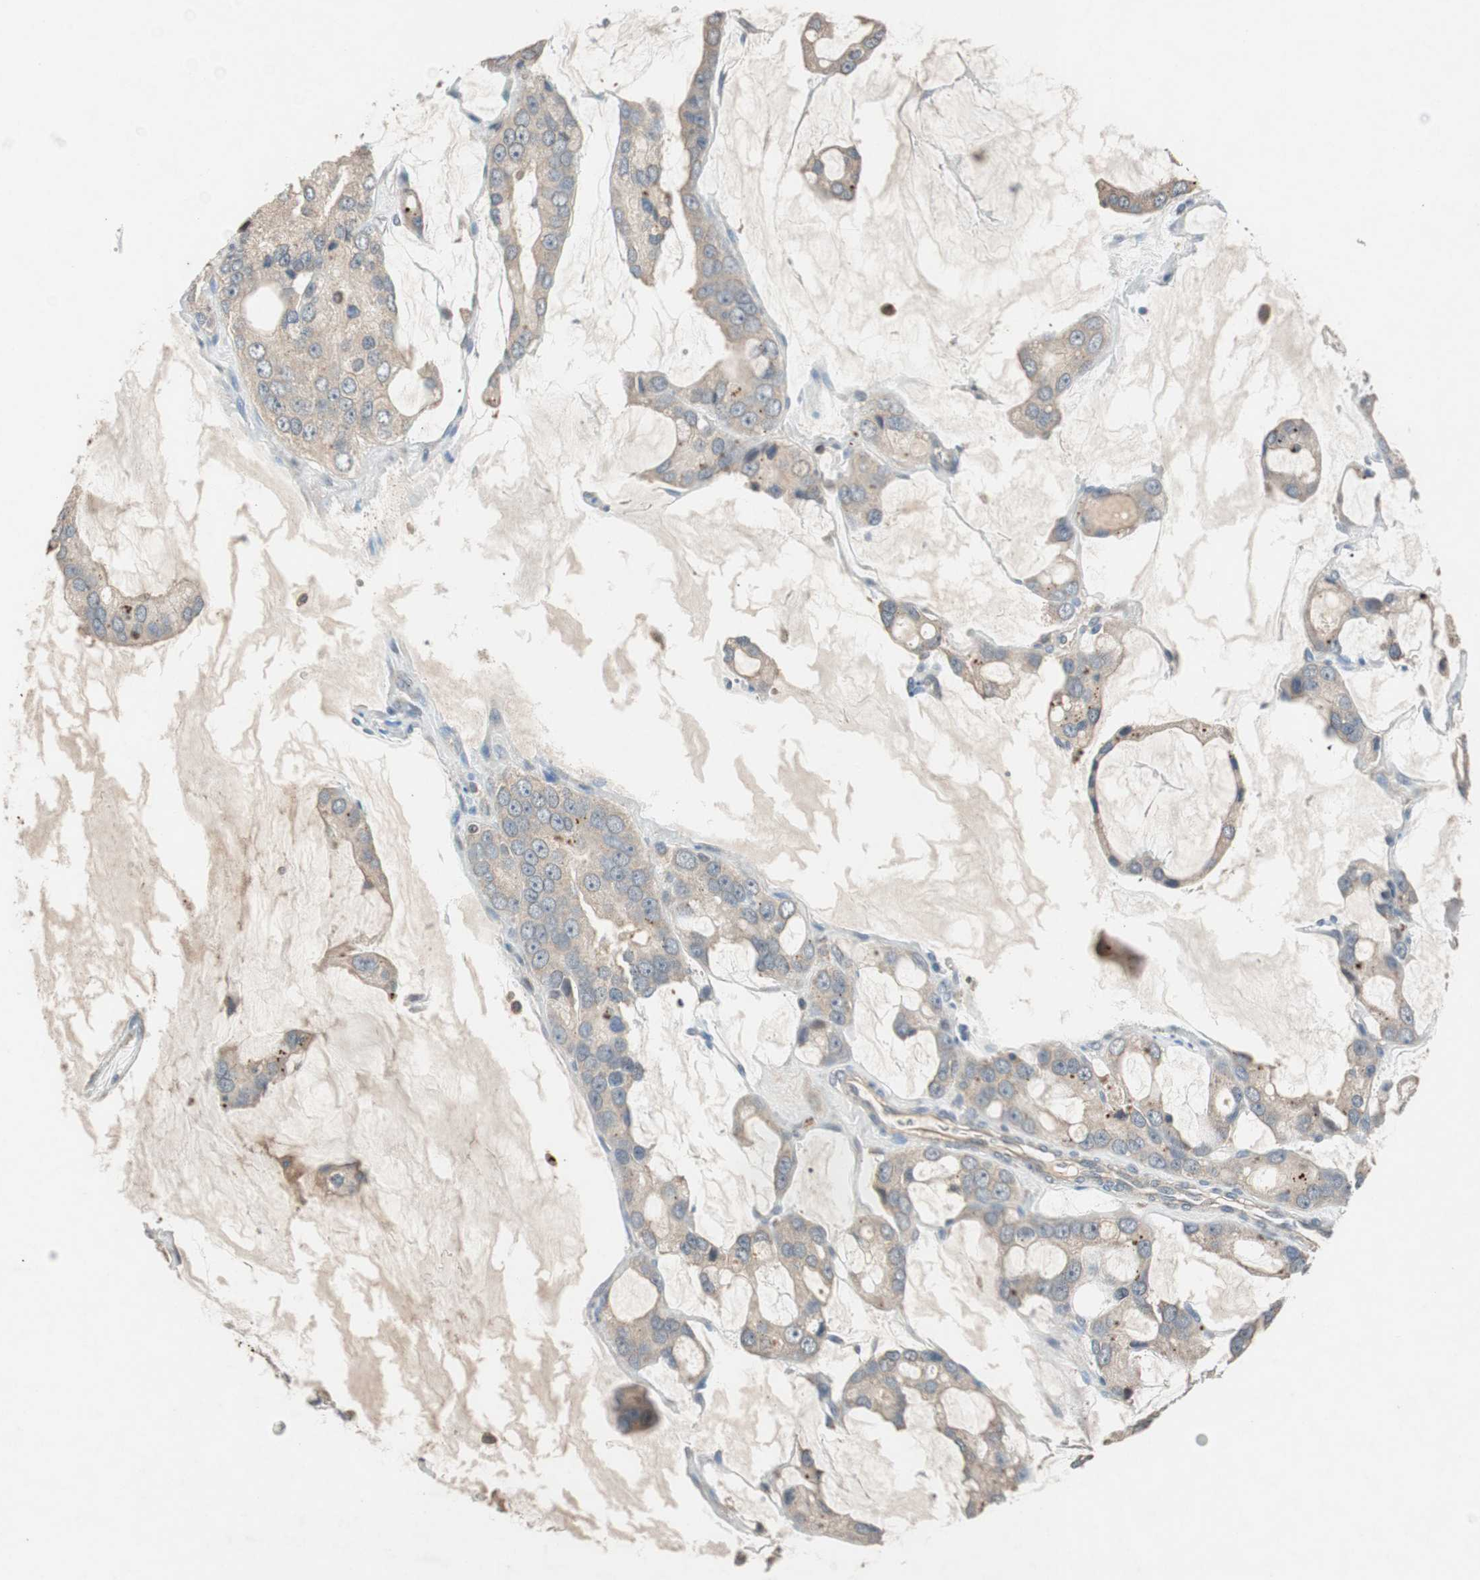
{"staining": {"intensity": "moderate", "quantity": ">75%", "location": "cytoplasmic/membranous"}, "tissue": "prostate cancer", "cell_type": "Tumor cells", "image_type": "cancer", "snomed": [{"axis": "morphology", "description": "Adenocarcinoma, High grade"}, {"axis": "topography", "description": "Prostate"}], "caption": "A brown stain labels moderate cytoplasmic/membranous expression of a protein in adenocarcinoma (high-grade) (prostate) tumor cells. The staining is performed using DAB brown chromogen to label protein expression. The nuclei are counter-stained blue using hematoxylin.", "gene": "GLB1", "patient": {"sex": "male", "age": 67}}